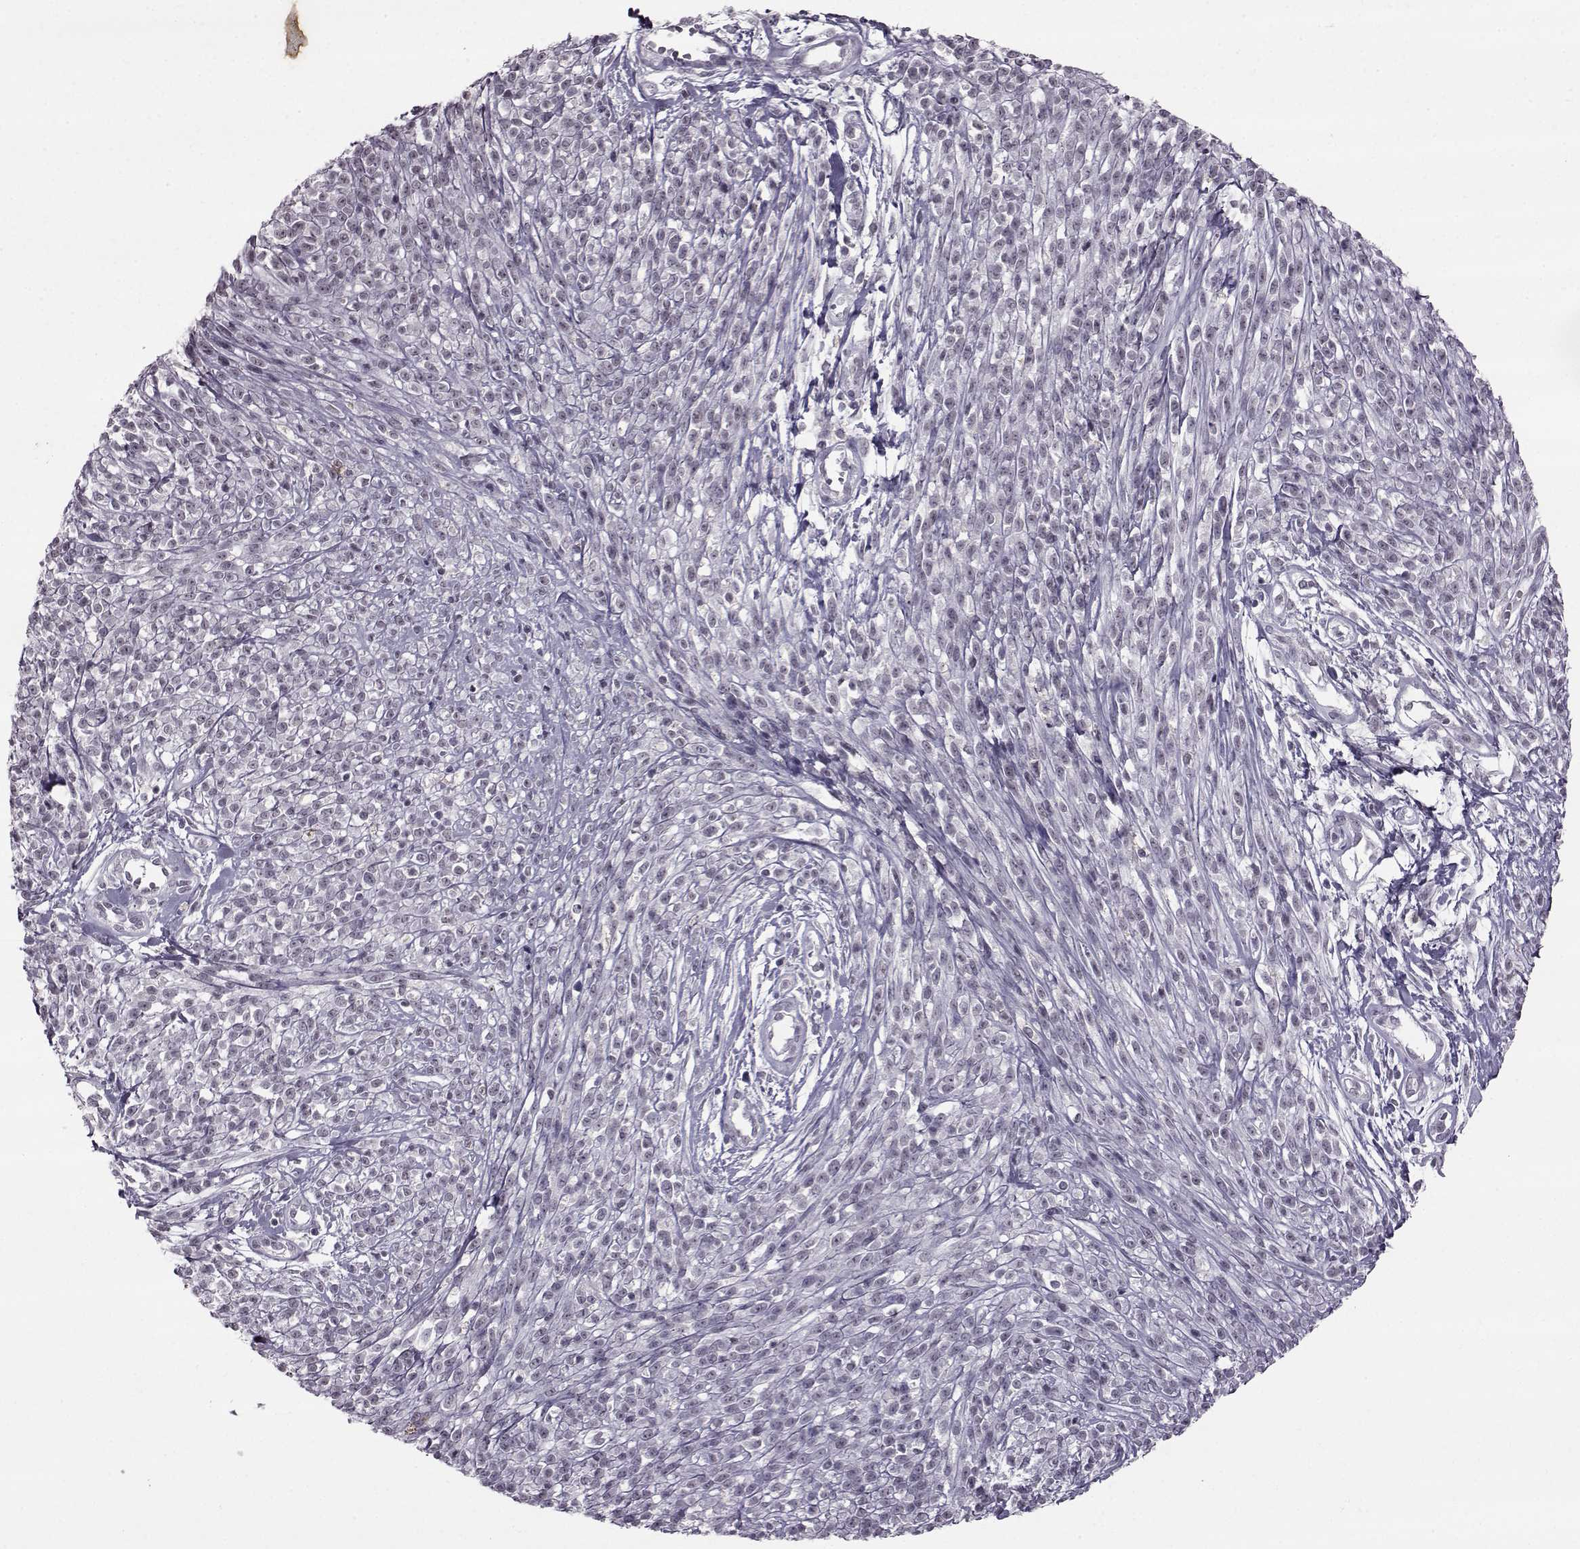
{"staining": {"intensity": "negative", "quantity": "none", "location": "none"}, "tissue": "melanoma", "cell_type": "Tumor cells", "image_type": "cancer", "snomed": [{"axis": "morphology", "description": "Malignant melanoma, NOS"}, {"axis": "topography", "description": "Skin"}, {"axis": "topography", "description": "Skin of trunk"}], "caption": "Tumor cells show no significant protein positivity in malignant melanoma.", "gene": "SLC28A2", "patient": {"sex": "male", "age": 74}}